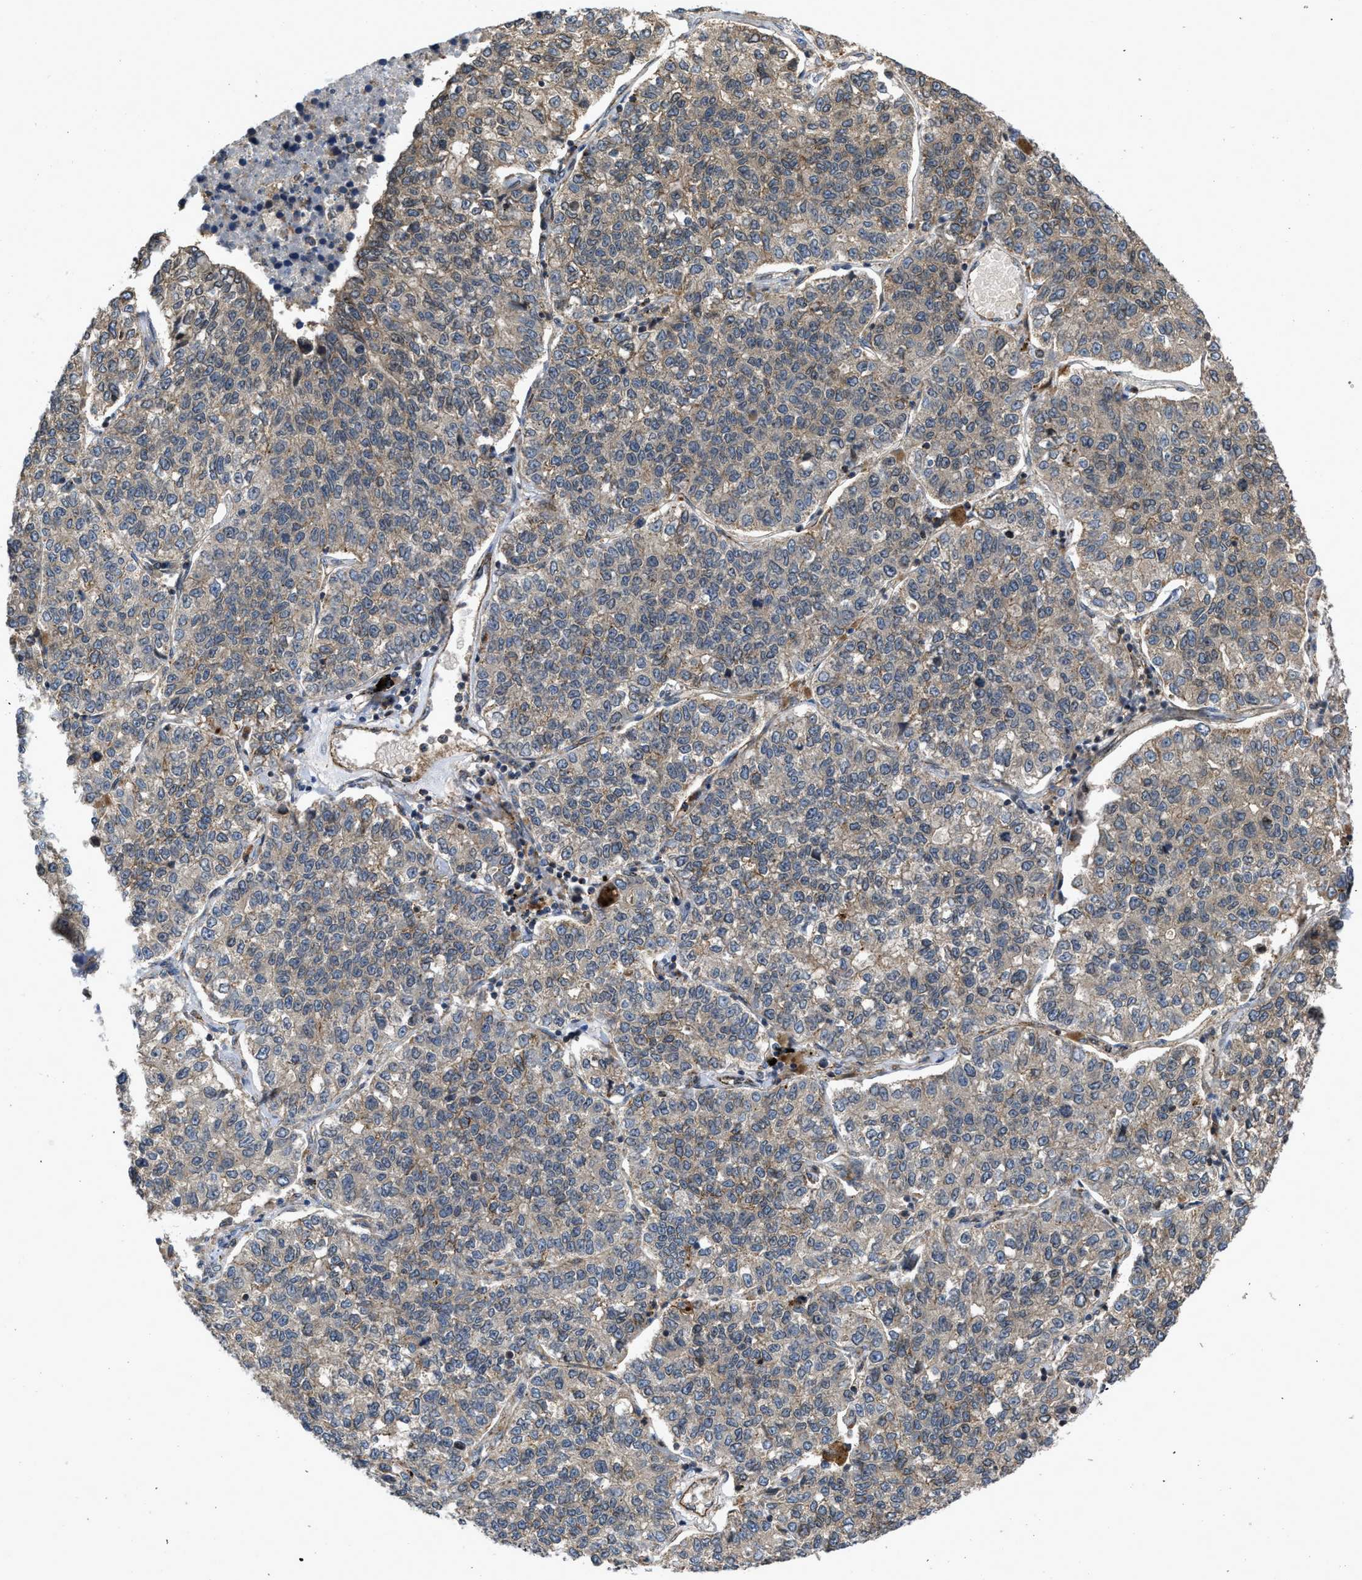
{"staining": {"intensity": "weak", "quantity": "25%-75%", "location": "cytoplasmic/membranous"}, "tissue": "lung cancer", "cell_type": "Tumor cells", "image_type": "cancer", "snomed": [{"axis": "morphology", "description": "Adenocarcinoma, NOS"}, {"axis": "topography", "description": "Lung"}], "caption": "Lung adenocarcinoma stained with a protein marker demonstrates weak staining in tumor cells.", "gene": "GPATCH2L", "patient": {"sex": "male", "age": 49}}